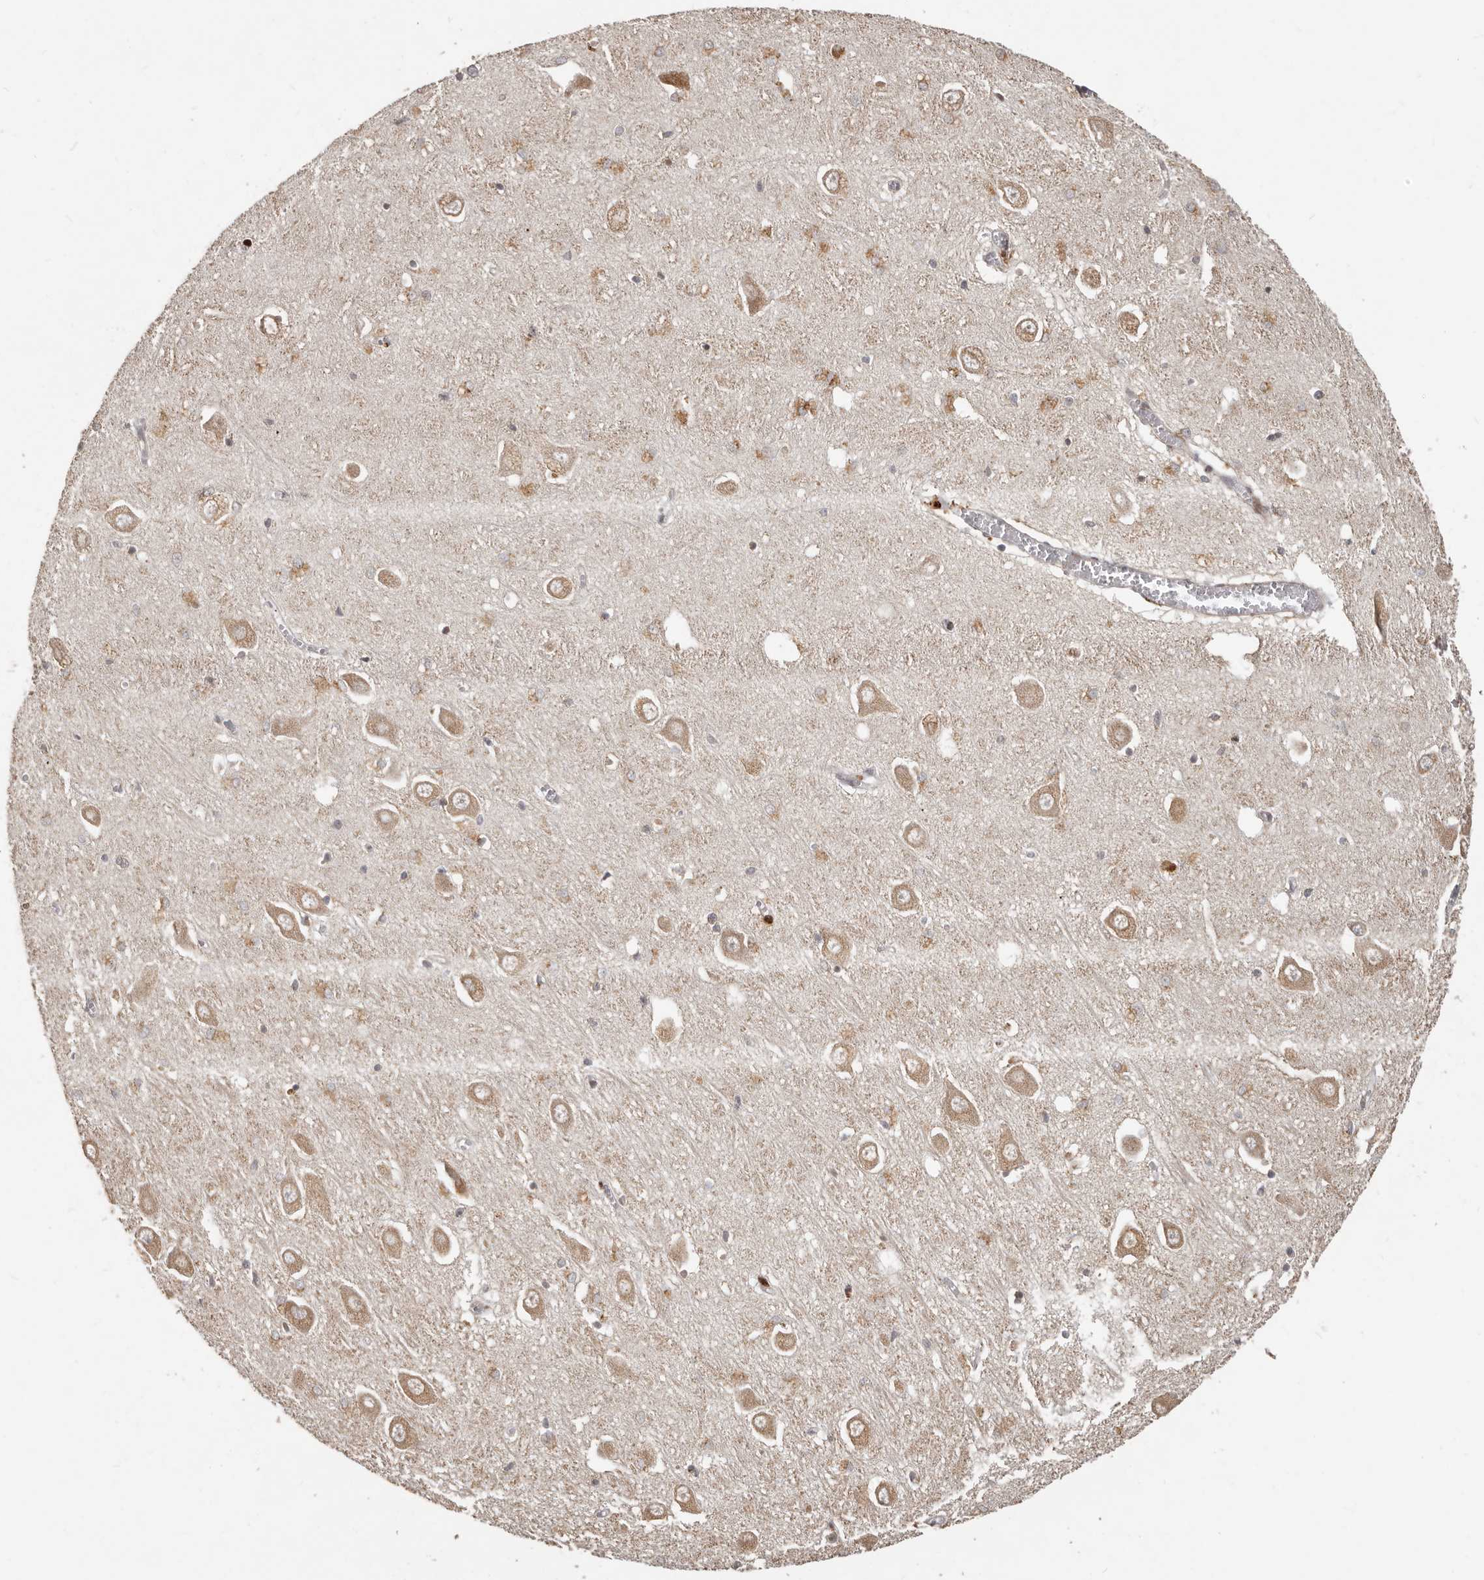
{"staining": {"intensity": "negative", "quantity": "none", "location": "none"}, "tissue": "hippocampus", "cell_type": "Glial cells", "image_type": "normal", "snomed": [{"axis": "morphology", "description": "Normal tissue, NOS"}, {"axis": "topography", "description": "Hippocampus"}], "caption": "This is an immunohistochemistry (IHC) image of benign hippocampus. There is no expression in glial cells.", "gene": "TRIM4", "patient": {"sex": "male", "age": 70}}